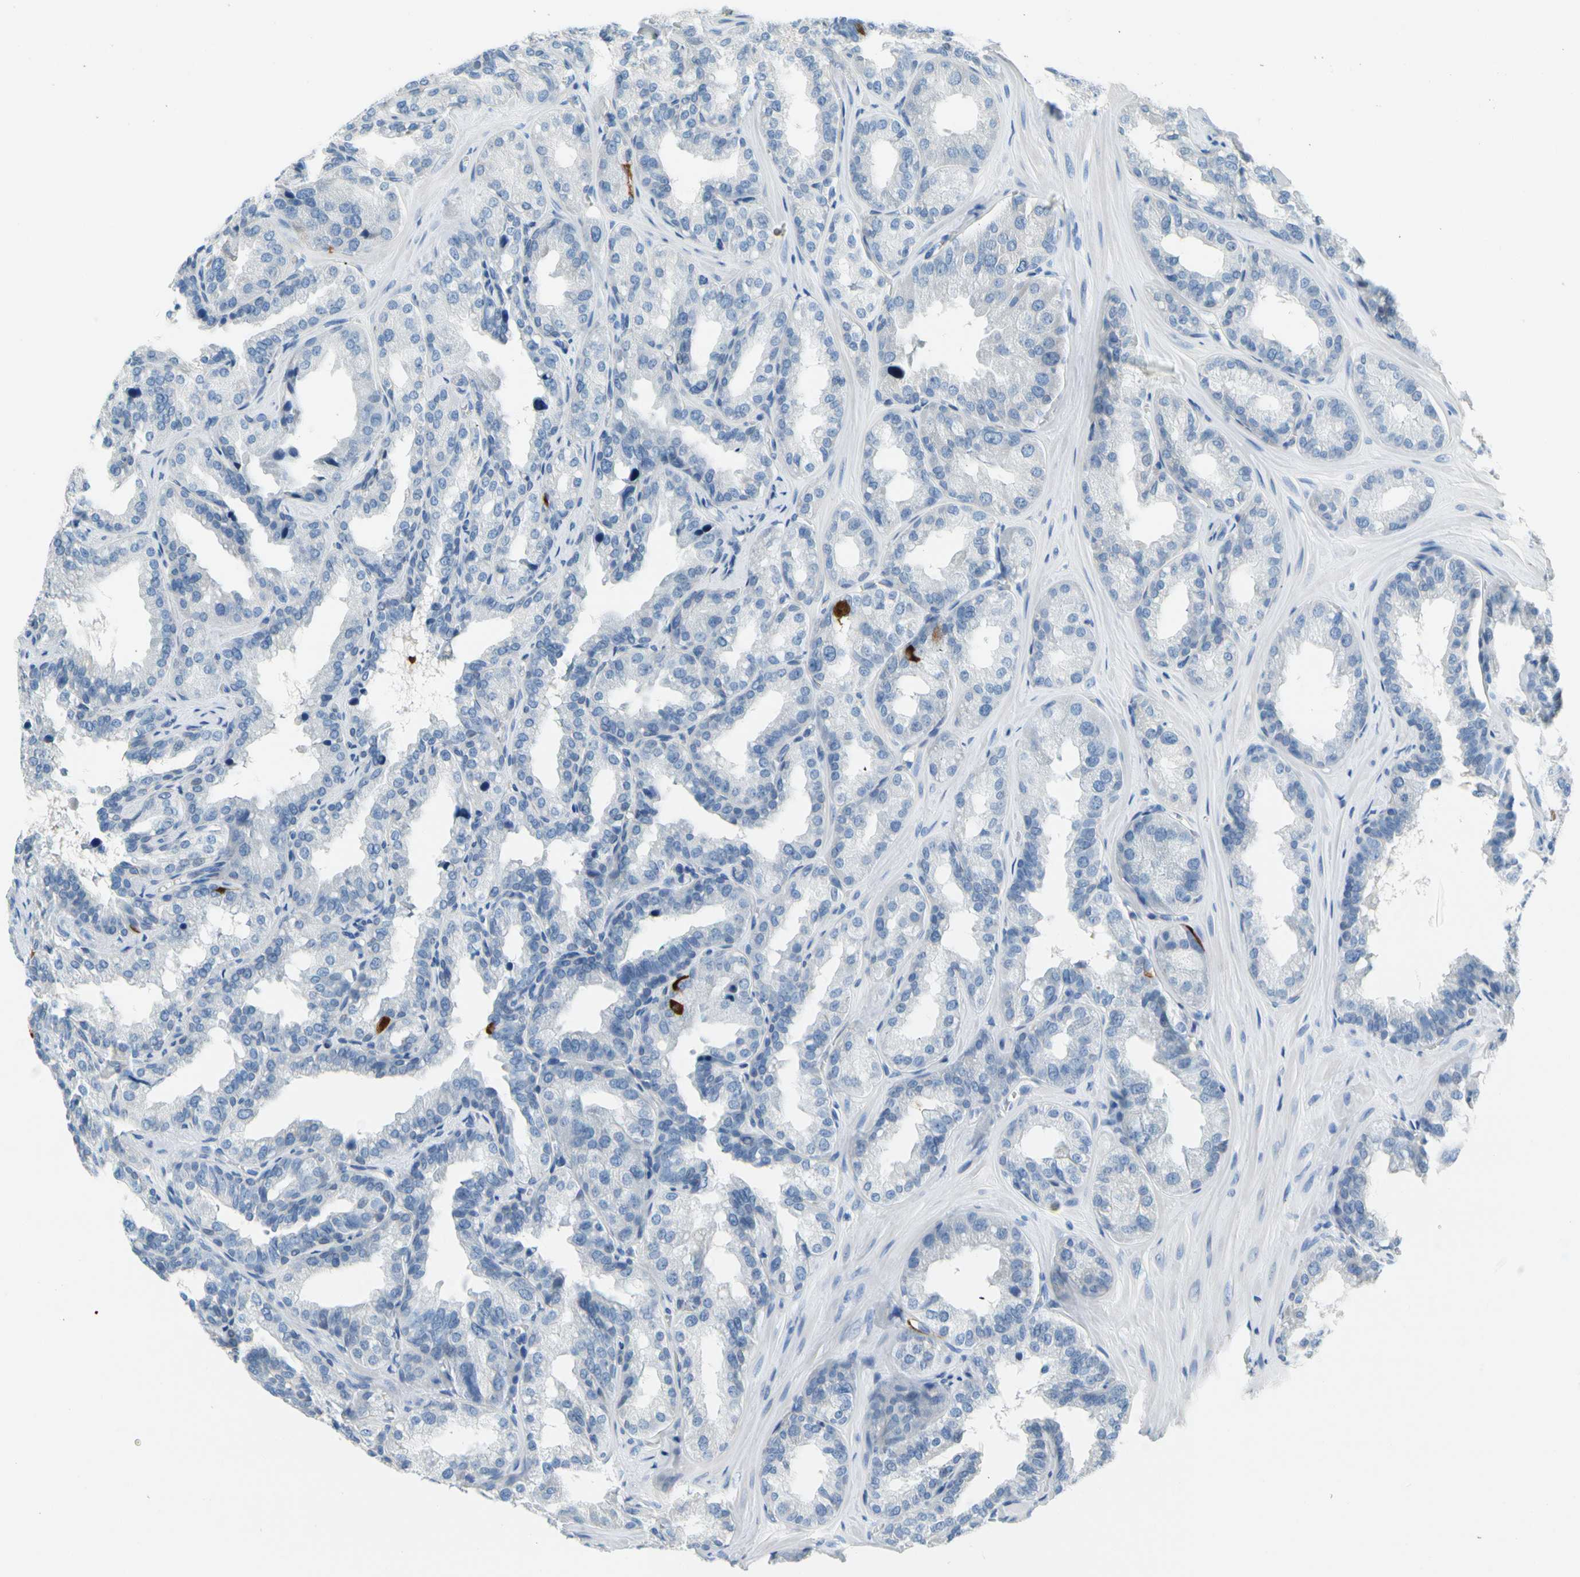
{"staining": {"intensity": "negative", "quantity": "none", "location": "none"}, "tissue": "seminal vesicle", "cell_type": "Glandular cells", "image_type": "normal", "snomed": [{"axis": "morphology", "description": "Normal tissue, NOS"}, {"axis": "topography", "description": "Prostate"}, {"axis": "topography", "description": "Seminal veicle"}], "caption": "High magnification brightfield microscopy of benign seminal vesicle stained with DAB (3,3'-diaminobenzidine) (brown) and counterstained with hematoxylin (blue): glandular cells show no significant expression. (IHC, brightfield microscopy, high magnification).", "gene": "TACC3", "patient": {"sex": "male", "age": 51}}